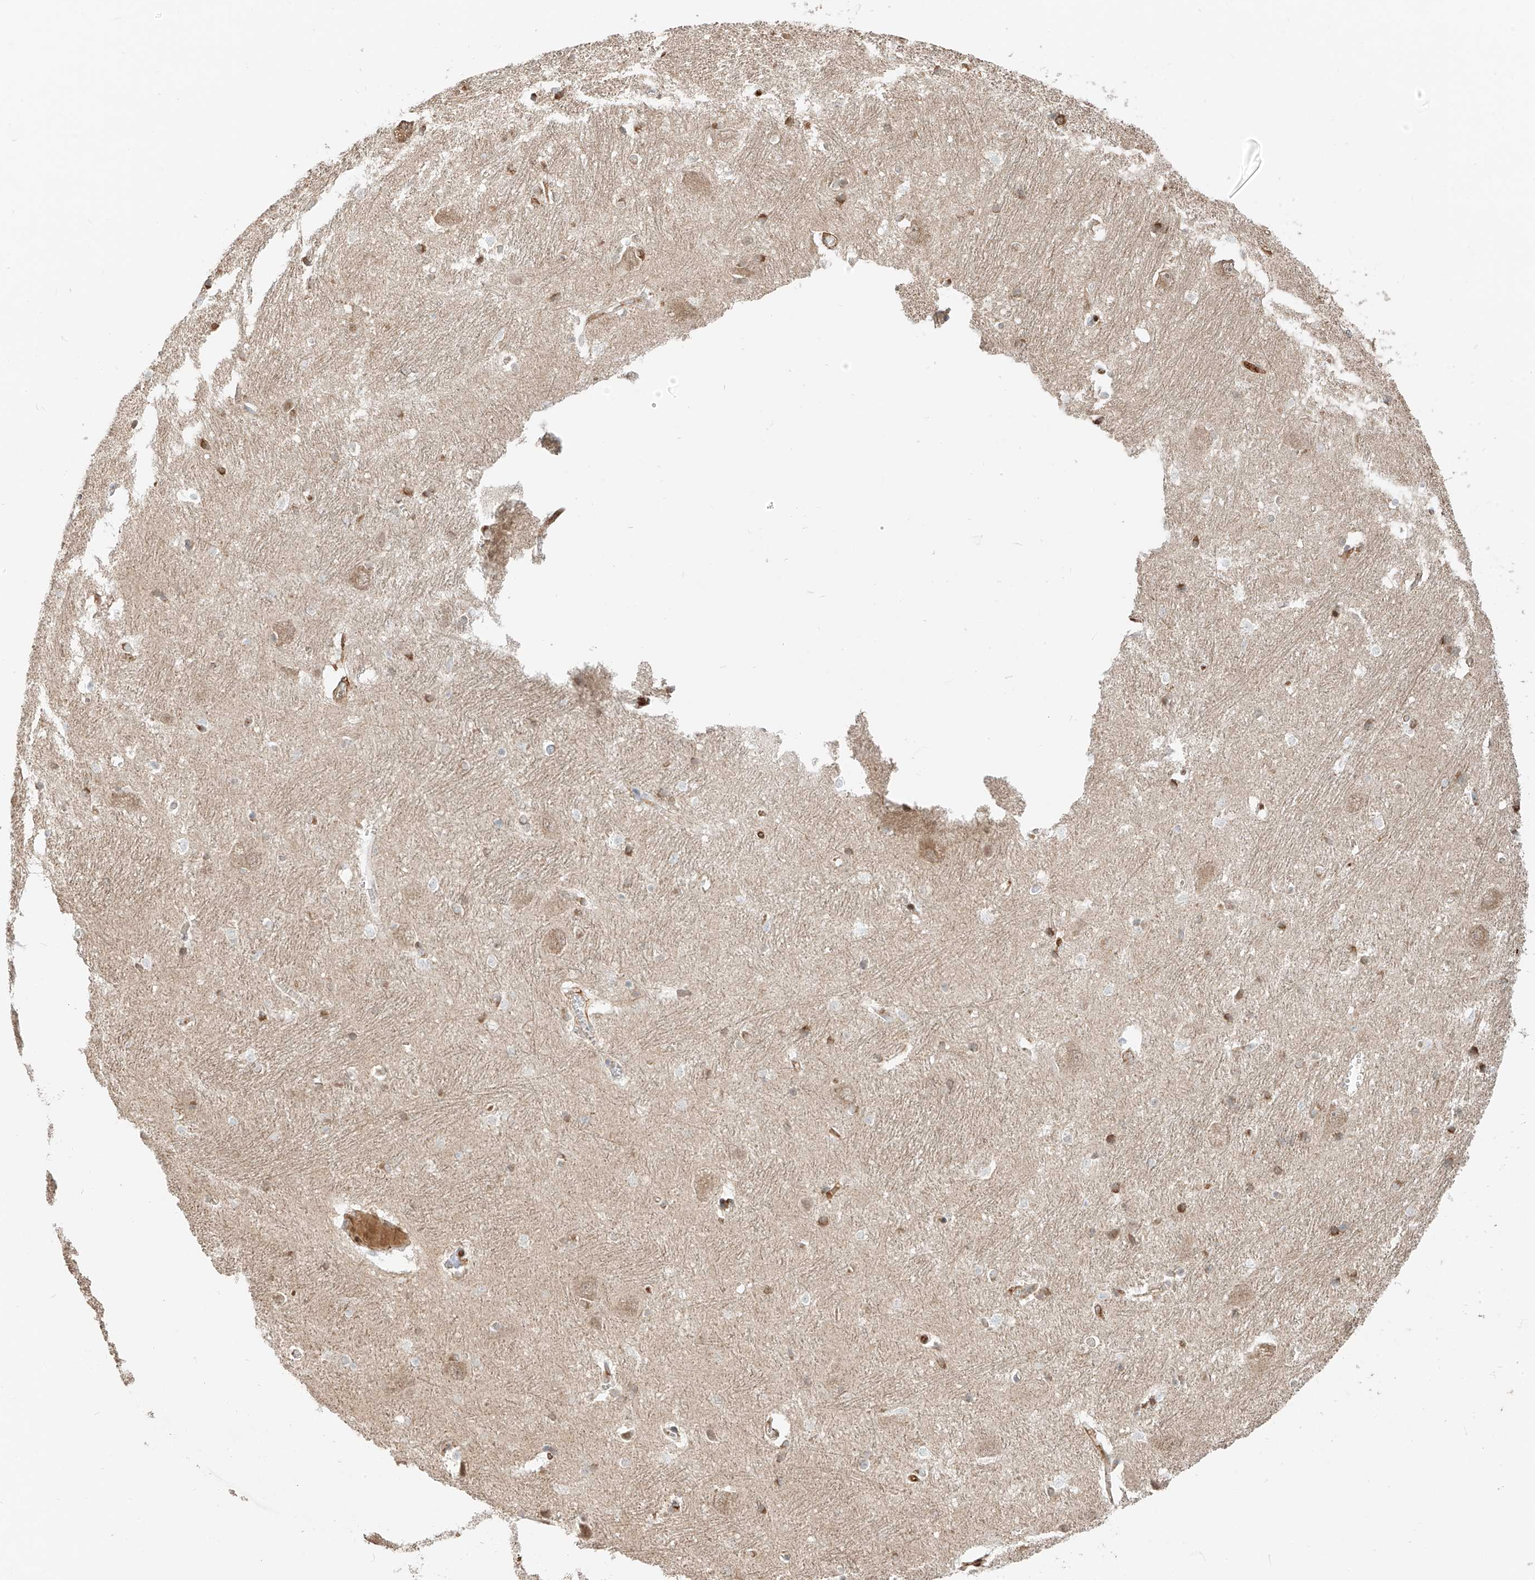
{"staining": {"intensity": "moderate", "quantity": "<25%", "location": "cytoplasmic/membranous,nuclear"}, "tissue": "caudate", "cell_type": "Glial cells", "image_type": "normal", "snomed": [{"axis": "morphology", "description": "Normal tissue, NOS"}, {"axis": "topography", "description": "Lateral ventricle wall"}], "caption": "Immunohistochemistry (IHC) (DAB) staining of benign human caudate exhibits moderate cytoplasmic/membranous,nuclear protein staining in approximately <25% of glial cells.", "gene": "CEP162", "patient": {"sex": "male", "age": 37}}